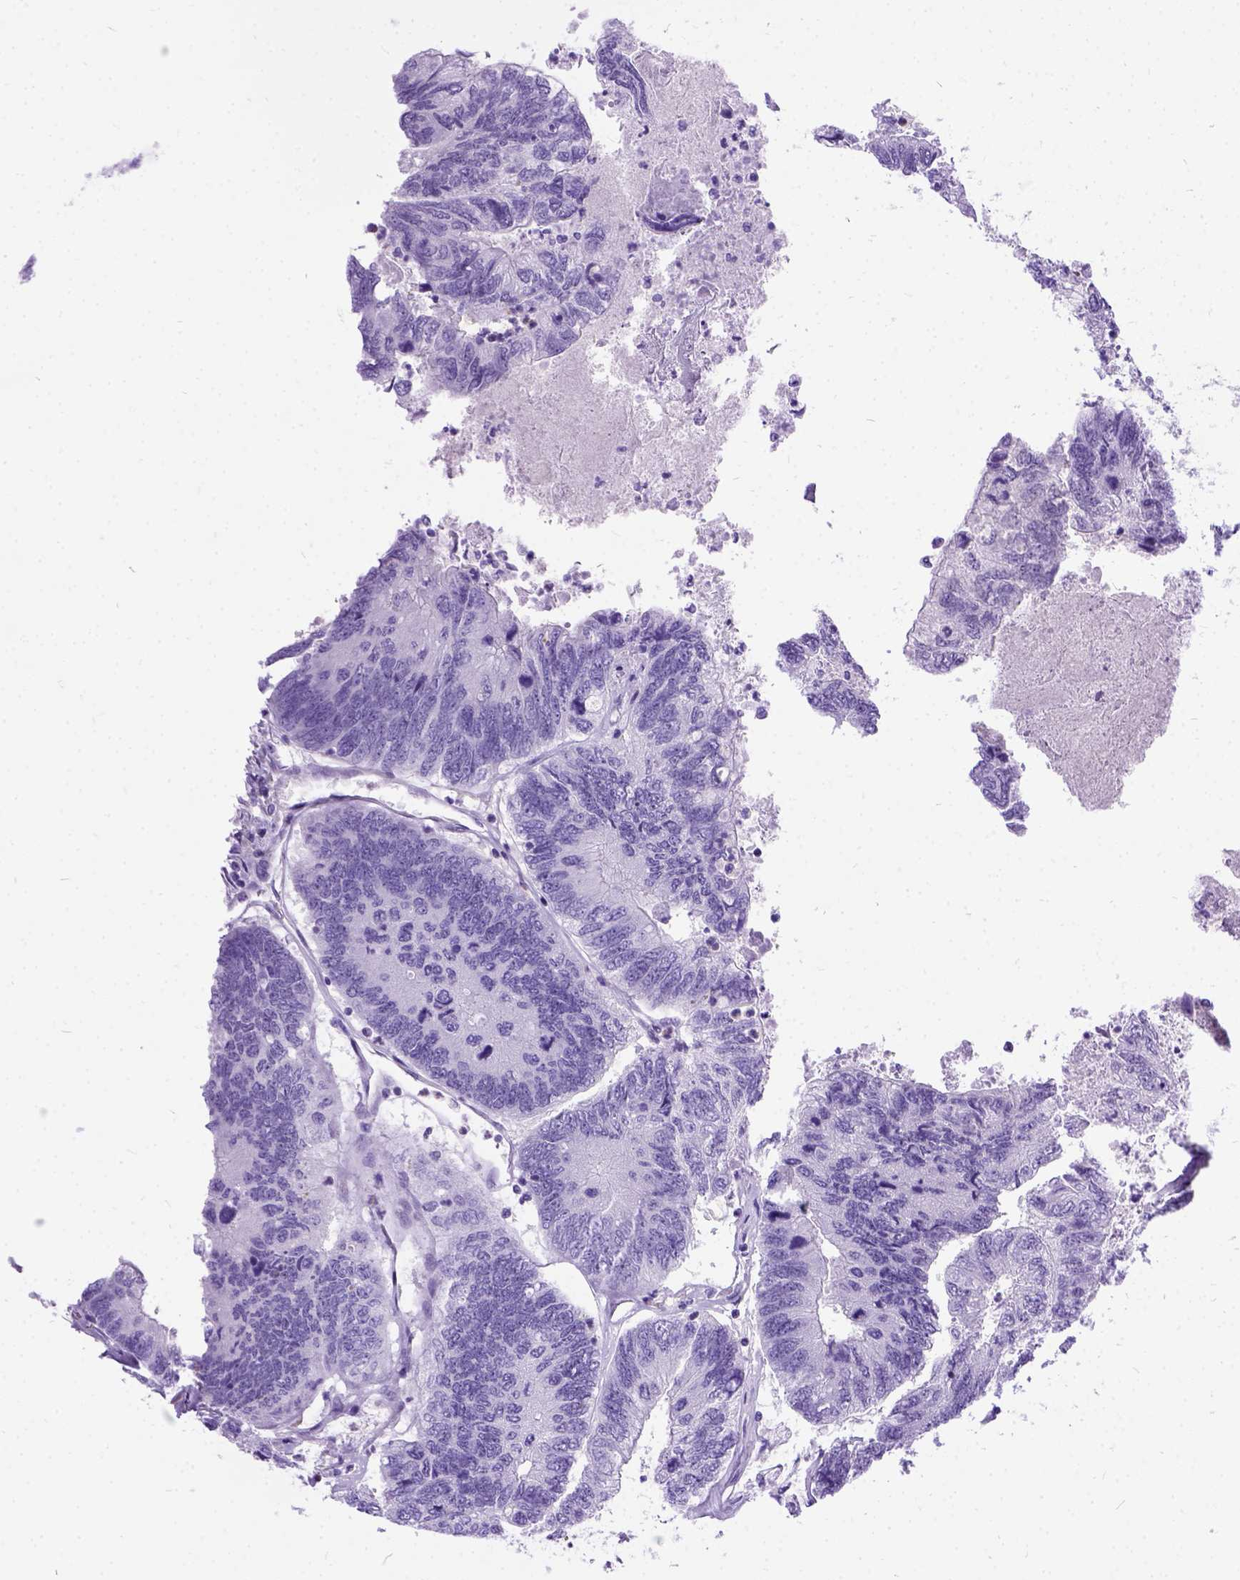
{"staining": {"intensity": "negative", "quantity": "none", "location": "none"}, "tissue": "colorectal cancer", "cell_type": "Tumor cells", "image_type": "cancer", "snomed": [{"axis": "morphology", "description": "Adenocarcinoma, NOS"}, {"axis": "topography", "description": "Colon"}], "caption": "There is no significant staining in tumor cells of colorectal adenocarcinoma. (DAB IHC with hematoxylin counter stain).", "gene": "PRG2", "patient": {"sex": "female", "age": 67}}